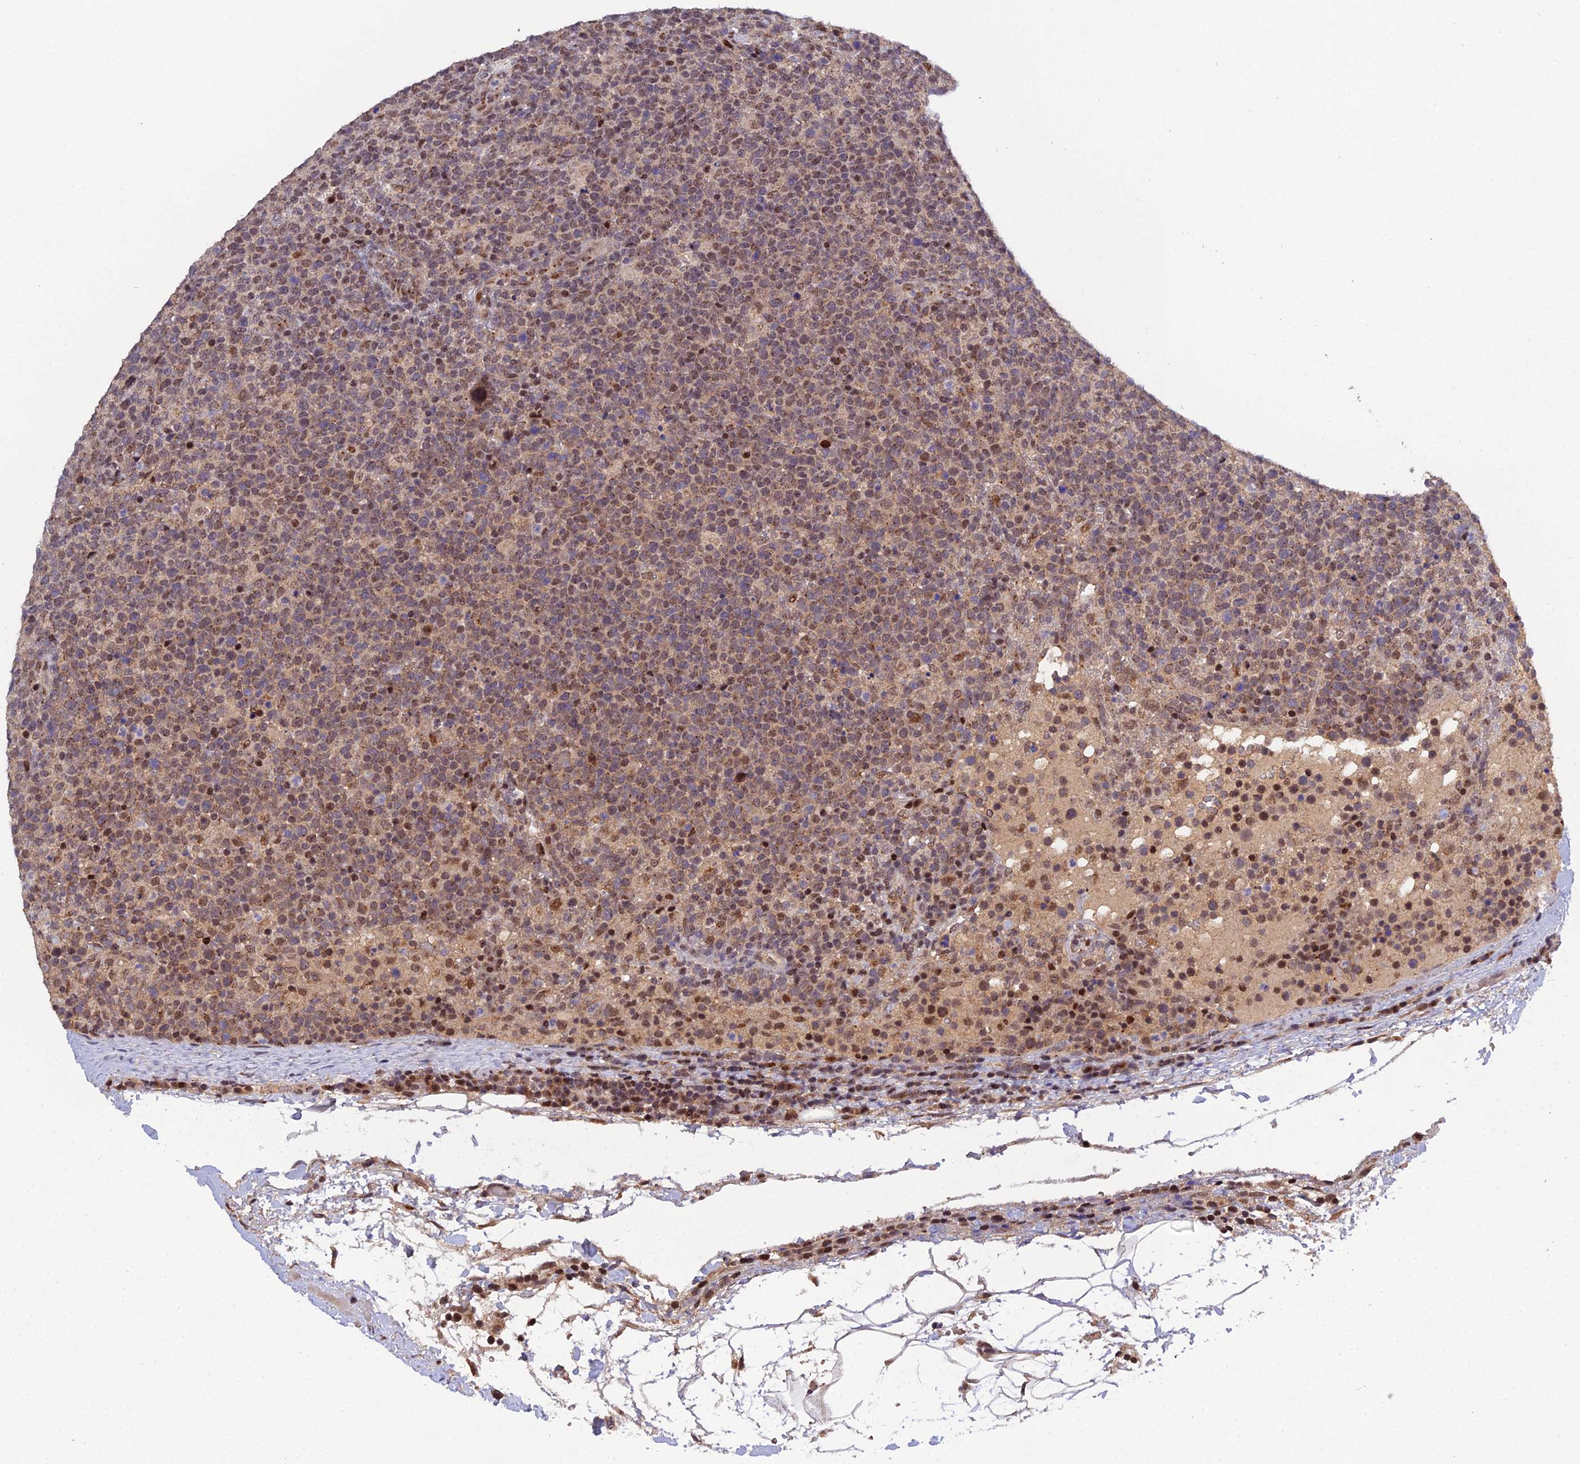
{"staining": {"intensity": "moderate", "quantity": ">75%", "location": "nuclear"}, "tissue": "lymphoma", "cell_type": "Tumor cells", "image_type": "cancer", "snomed": [{"axis": "morphology", "description": "Malignant lymphoma, non-Hodgkin's type, High grade"}, {"axis": "topography", "description": "Lymph node"}], "caption": "Lymphoma tissue exhibits moderate nuclear staining in approximately >75% of tumor cells (IHC, brightfield microscopy, high magnification).", "gene": "ARL2", "patient": {"sex": "male", "age": 61}}